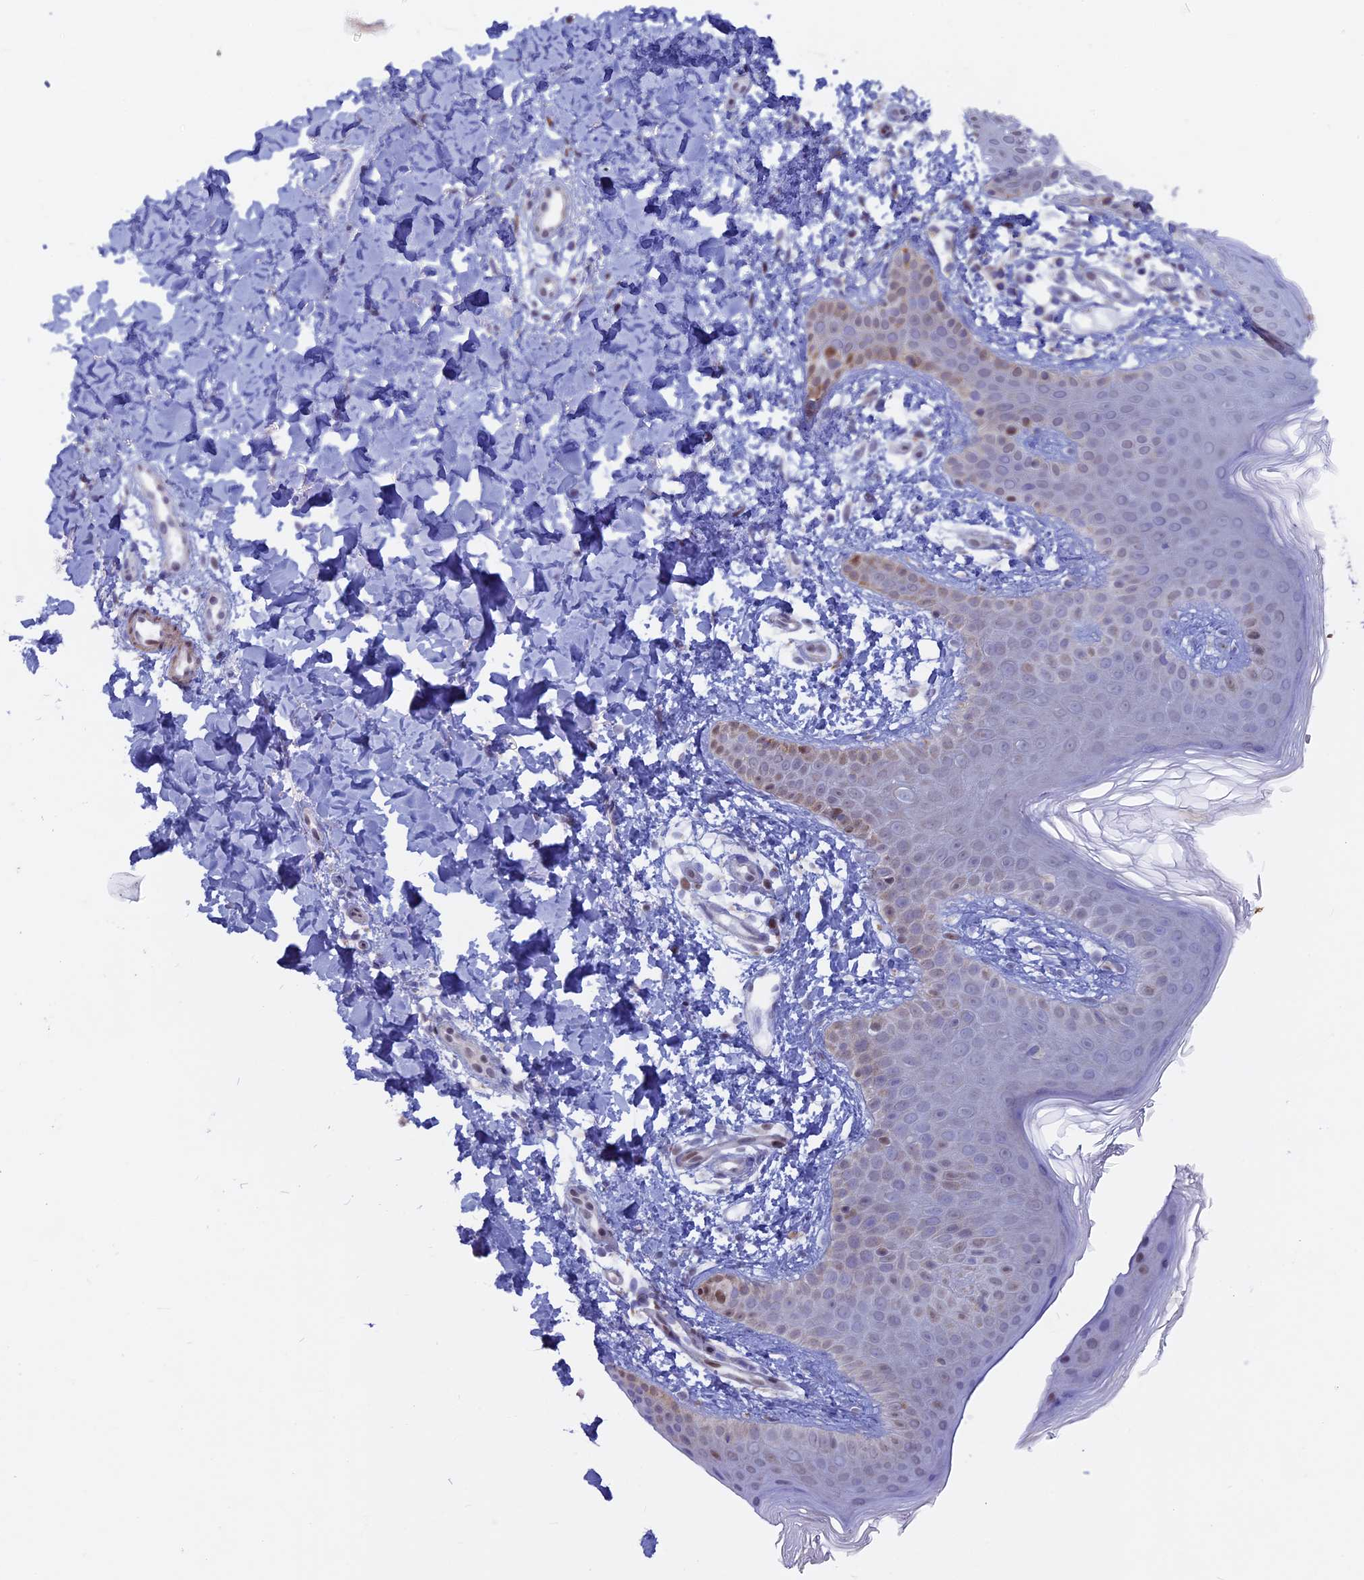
{"staining": {"intensity": "weak", "quantity": "25%-75%", "location": "cytoplasmic/membranous"}, "tissue": "skin", "cell_type": "Fibroblasts", "image_type": "normal", "snomed": [{"axis": "morphology", "description": "Normal tissue, NOS"}, {"axis": "topography", "description": "Skin"}], "caption": "A low amount of weak cytoplasmic/membranous staining is appreciated in about 25%-75% of fibroblasts in benign skin.", "gene": "ACSS1", "patient": {"sex": "male", "age": 36}}